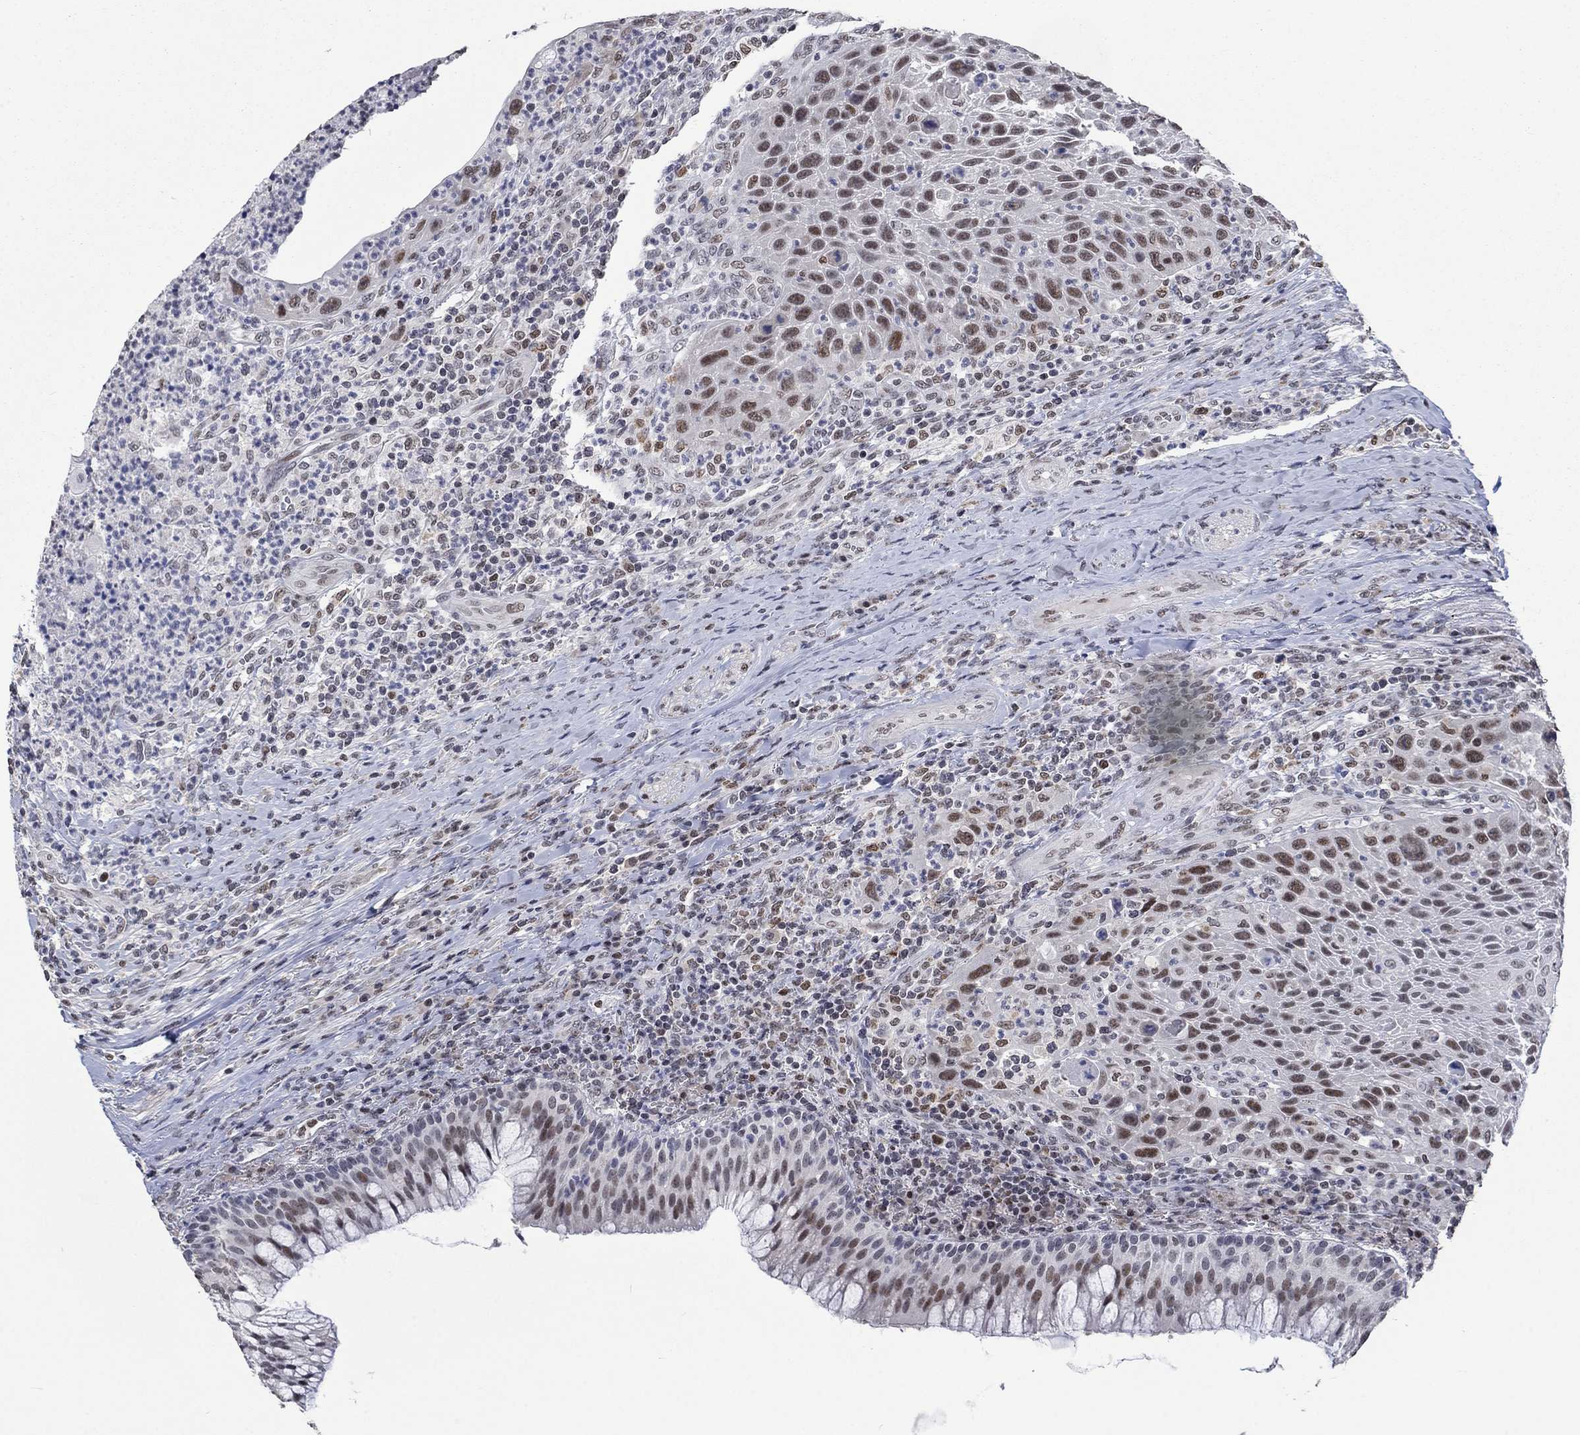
{"staining": {"intensity": "moderate", "quantity": "25%-75%", "location": "nuclear"}, "tissue": "head and neck cancer", "cell_type": "Tumor cells", "image_type": "cancer", "snomed": [{"axis": "morphology", "description": "Squamous cell carcinoma, NOS"}, {"axis": "topography", "description": "Head-Neck"}], "caption": "Head and neck squamous cell carcinoma stained with immunohistochemistry displays moderate nuclear staining in approximately 25%-75% of tumor cells.", "gene": "HCFC1", "patient": {"sex": "male", "age": 69}}